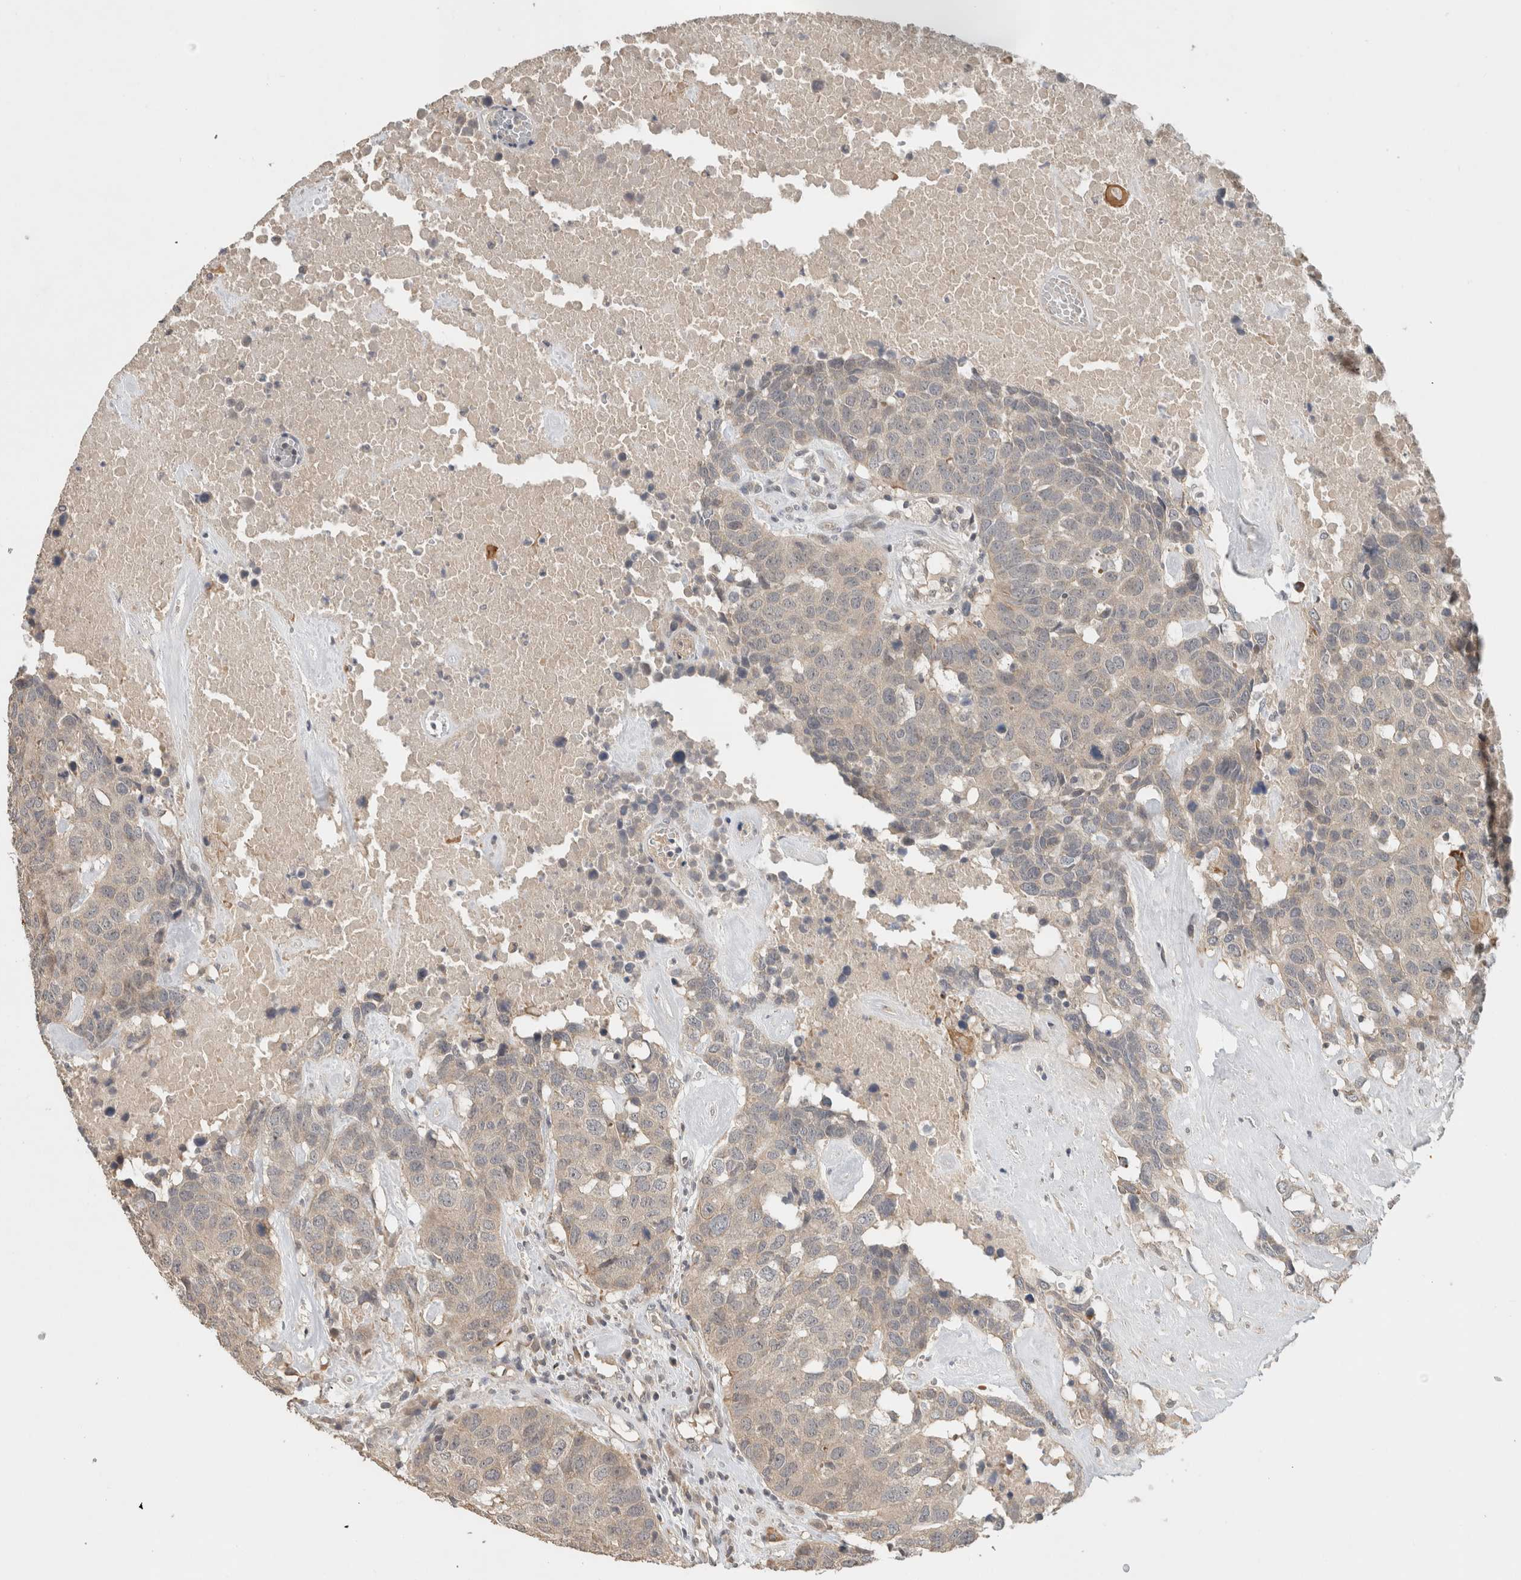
{"staining": {"intensity": "weak", "quantity": "<25%", "location": "cytoplasmic/membranous"}, "tissue": "head and neck cancer", "cell_type": "Tumor cells", "image_type": "cancer", "snomed": [{"axis": "morphology", "description": "Squamous cell carcinoma, NOS"}, {"axis": "topography", "description": "Head-Neck"}], "caption": "DAB (3,3'-diaminobenzidine) immunohistochemical staining of squamous cell carcinoma (head and neck) exhibits no significant positivity in tumor cells.", "gene": "ERCC6L2", "patient": {"sex": "male", "age": 66}}